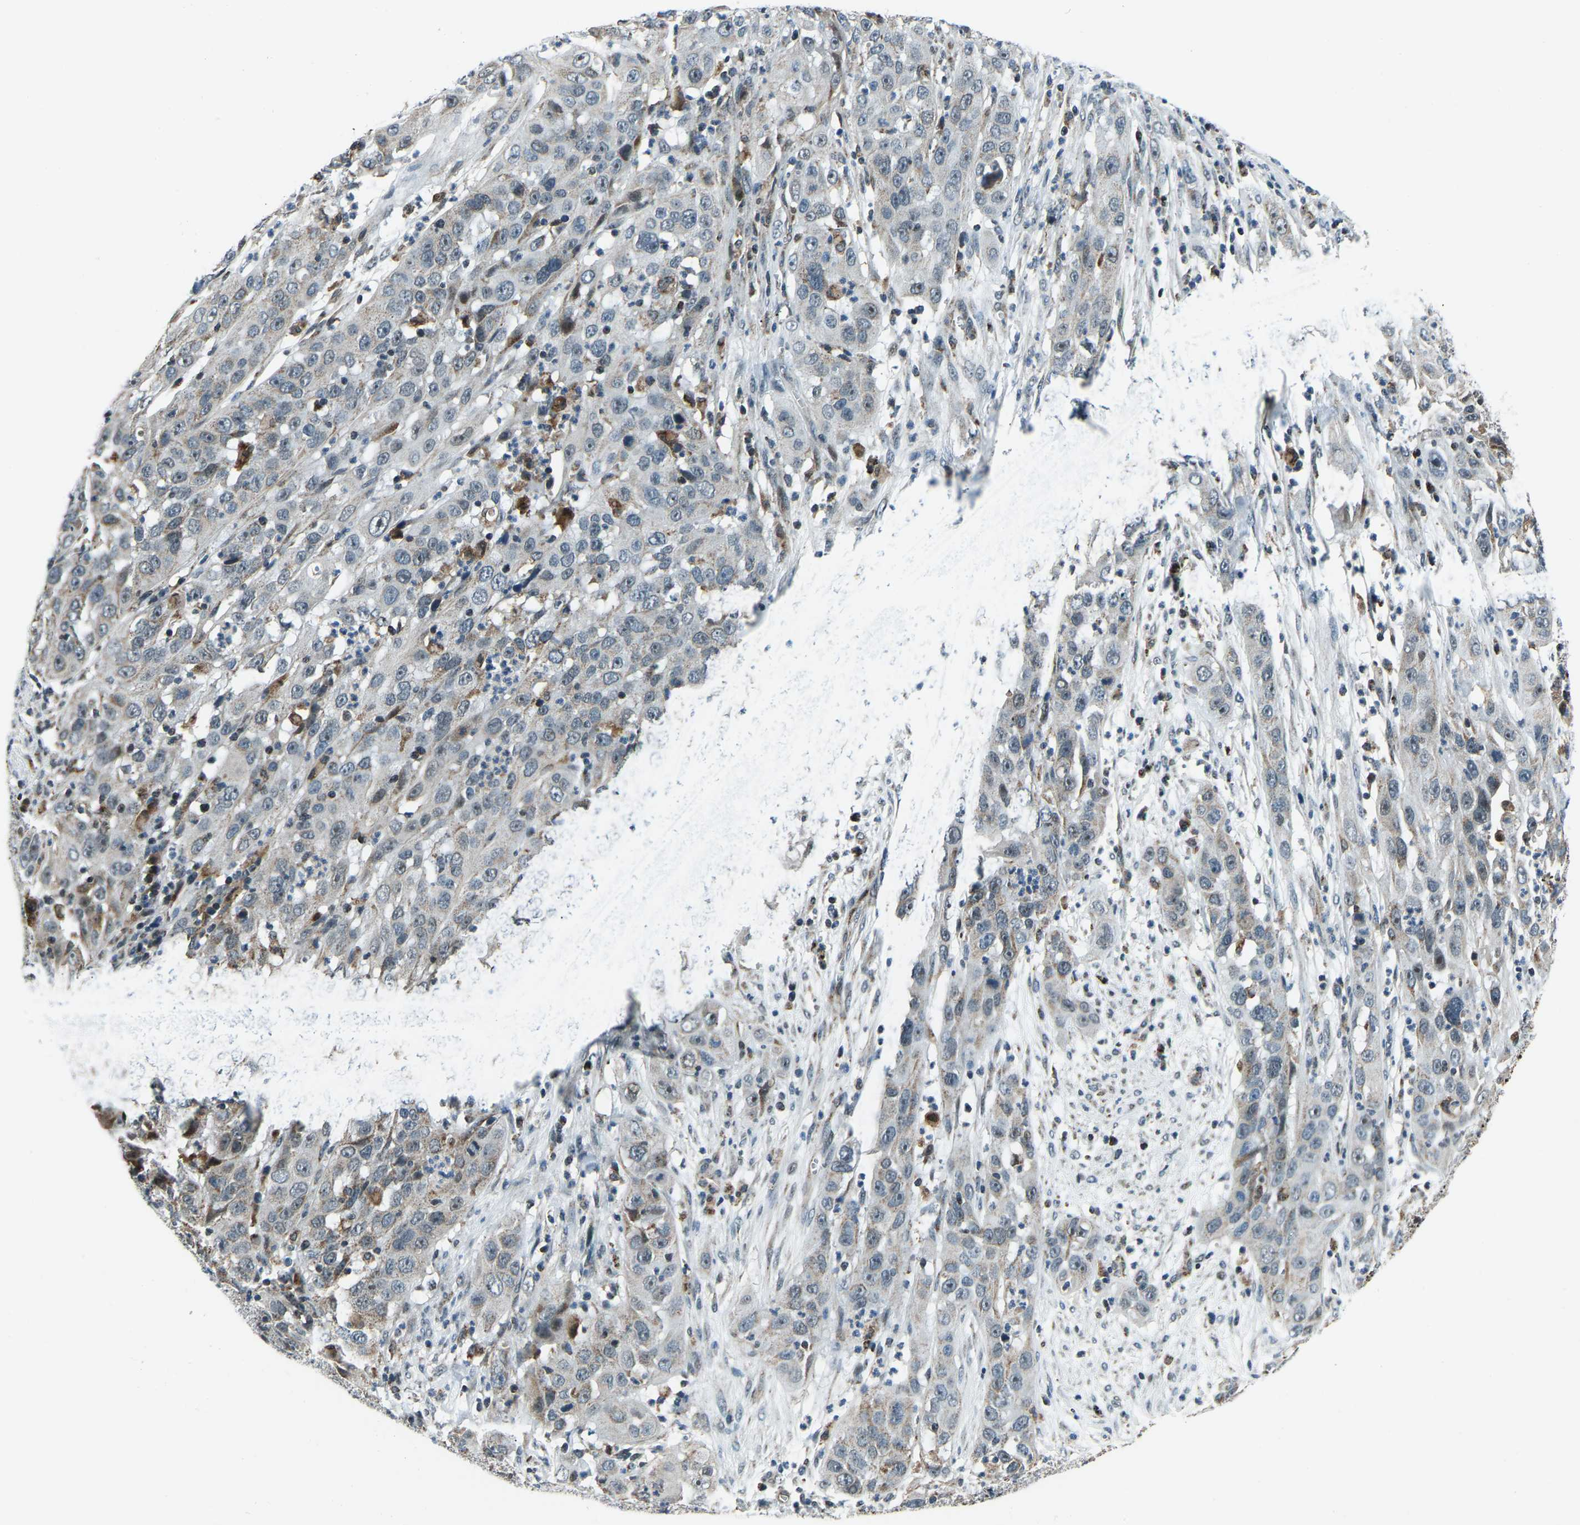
{"staining": {"intensity": "negative", "quantity": "none", "location": "none"}, "tissue": "cervical cancer", "cell_type": "Tumor cells", "image_type": "cancer", "snomed": [{"axis": "morphology", "description": "Squamous cell carcinoma, NOS"}, {"axis": "topography", "description": "Cervix"}], "caption": "Tumor cells show no significant staining in cervical squamous cell carcinoma. Nuclei are stained in blue.", "gene": "RBM33", "patient": {"sex": "female", "age": 32}}